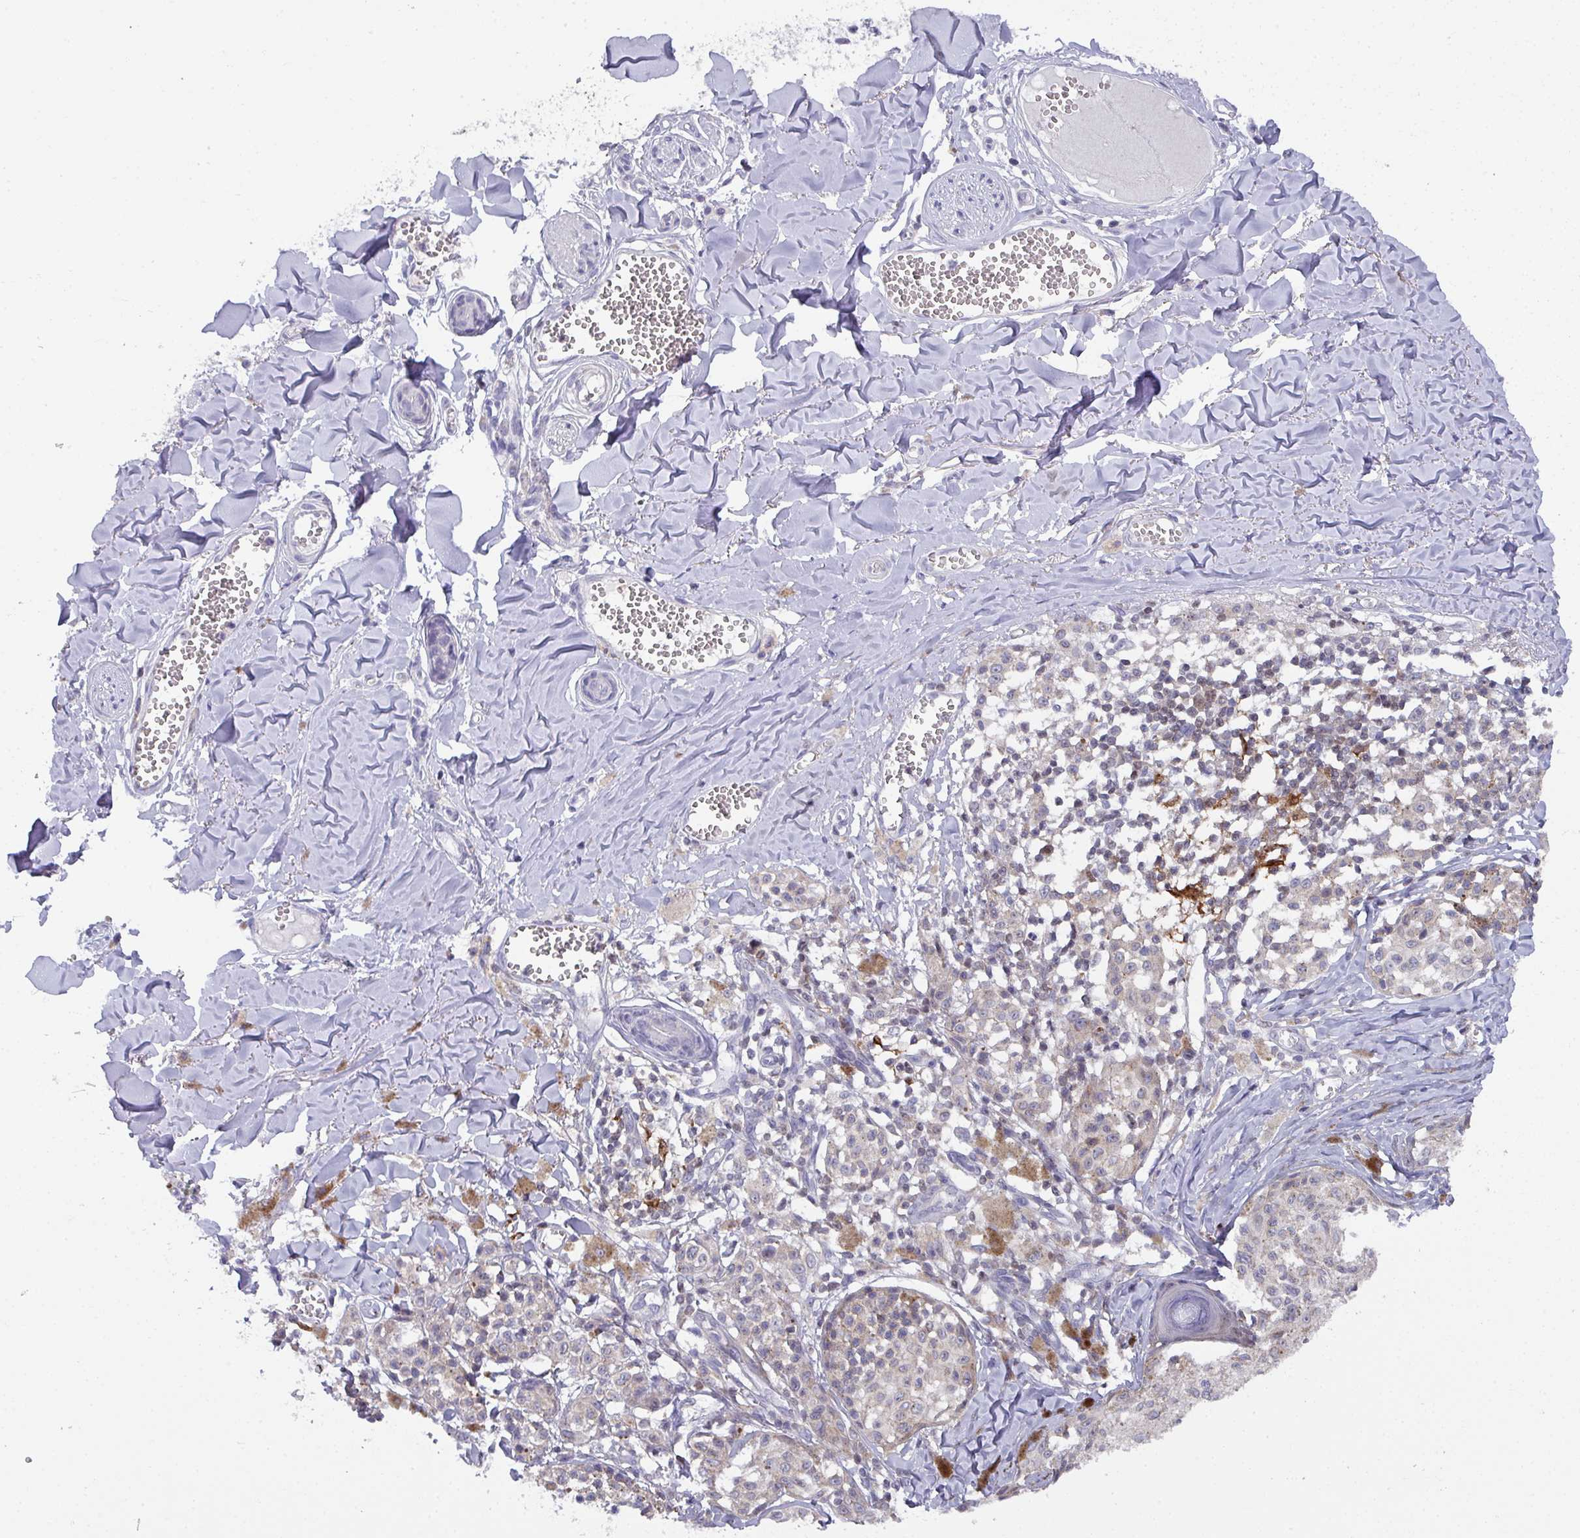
{"staining": {"intensity": "negative", "quantity": "none", "location": "none"}, "tissue": "melanoma", "cell_type": "Tumor cells", "image_type": "cancer", "snomed": [{"axis": "morphology", "description": "Malignant melanoma, NOS"}, {"axis": "topography", "description": "Skin"}], "caption": "IHC image of human malignant melanoma stained for a protein (brown), which demonstrates no expression in tumor cells.", "gene": "DCAF12L2", "patient": {"sex": "female", "age": 43}}